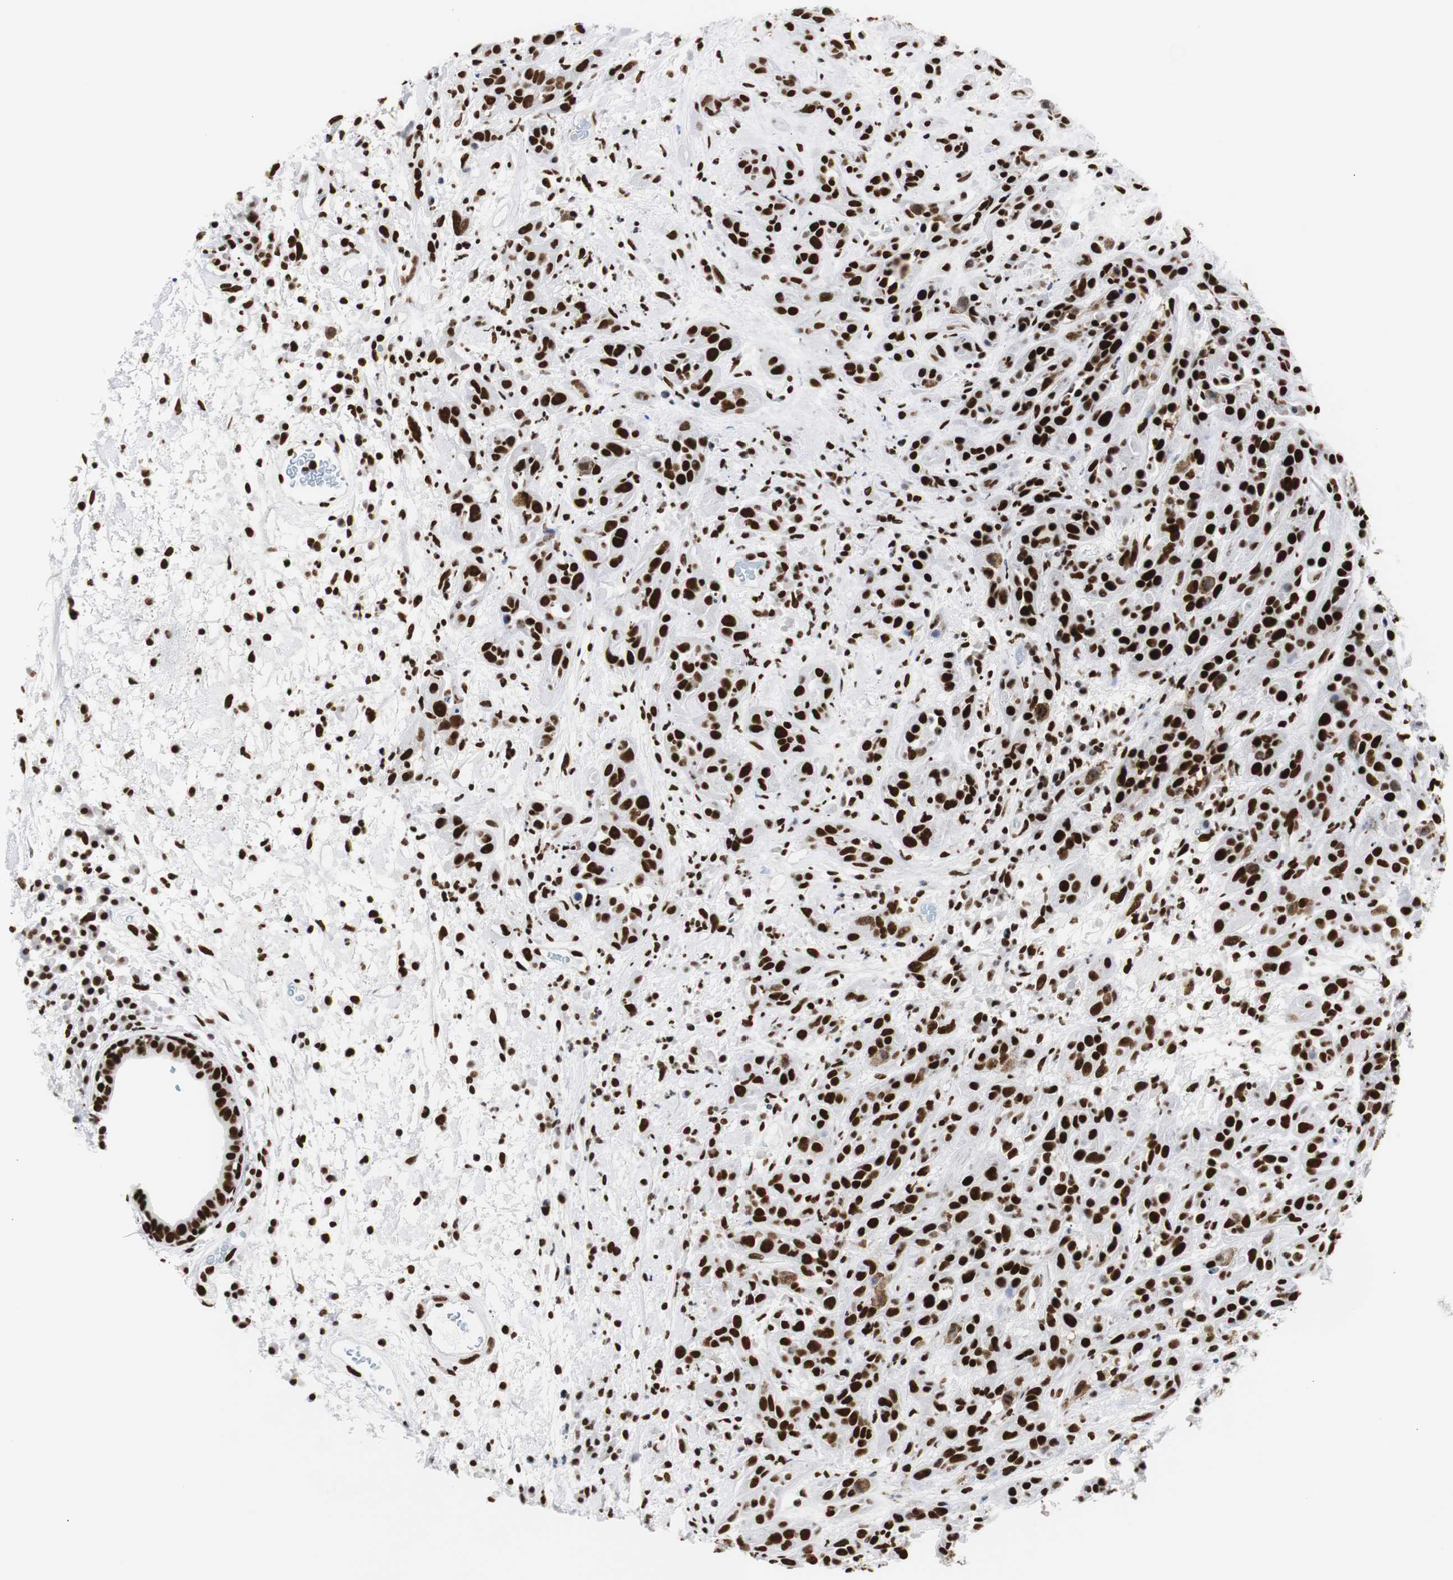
{"staining": {"intensity": "strong", "quantity": ">75%", "location": "nuclear"}, "tissue": "head and neck cancer", "cell_type": "Tumor cells", "image_type": "cancer", "snomed": [{"axis": "morphology", "description": "Squamous cell carcinoma, NOS"}, {"axis": "topography", "description": "Head-Neck"}], "caption": "The immunohistochemical stain labels strong nuclear staining in tumor cells of head and neck squamous cell carcinoma tissue.", "gene": "HNRNPH2", "patient": {"sex": "male", "age": 62}}